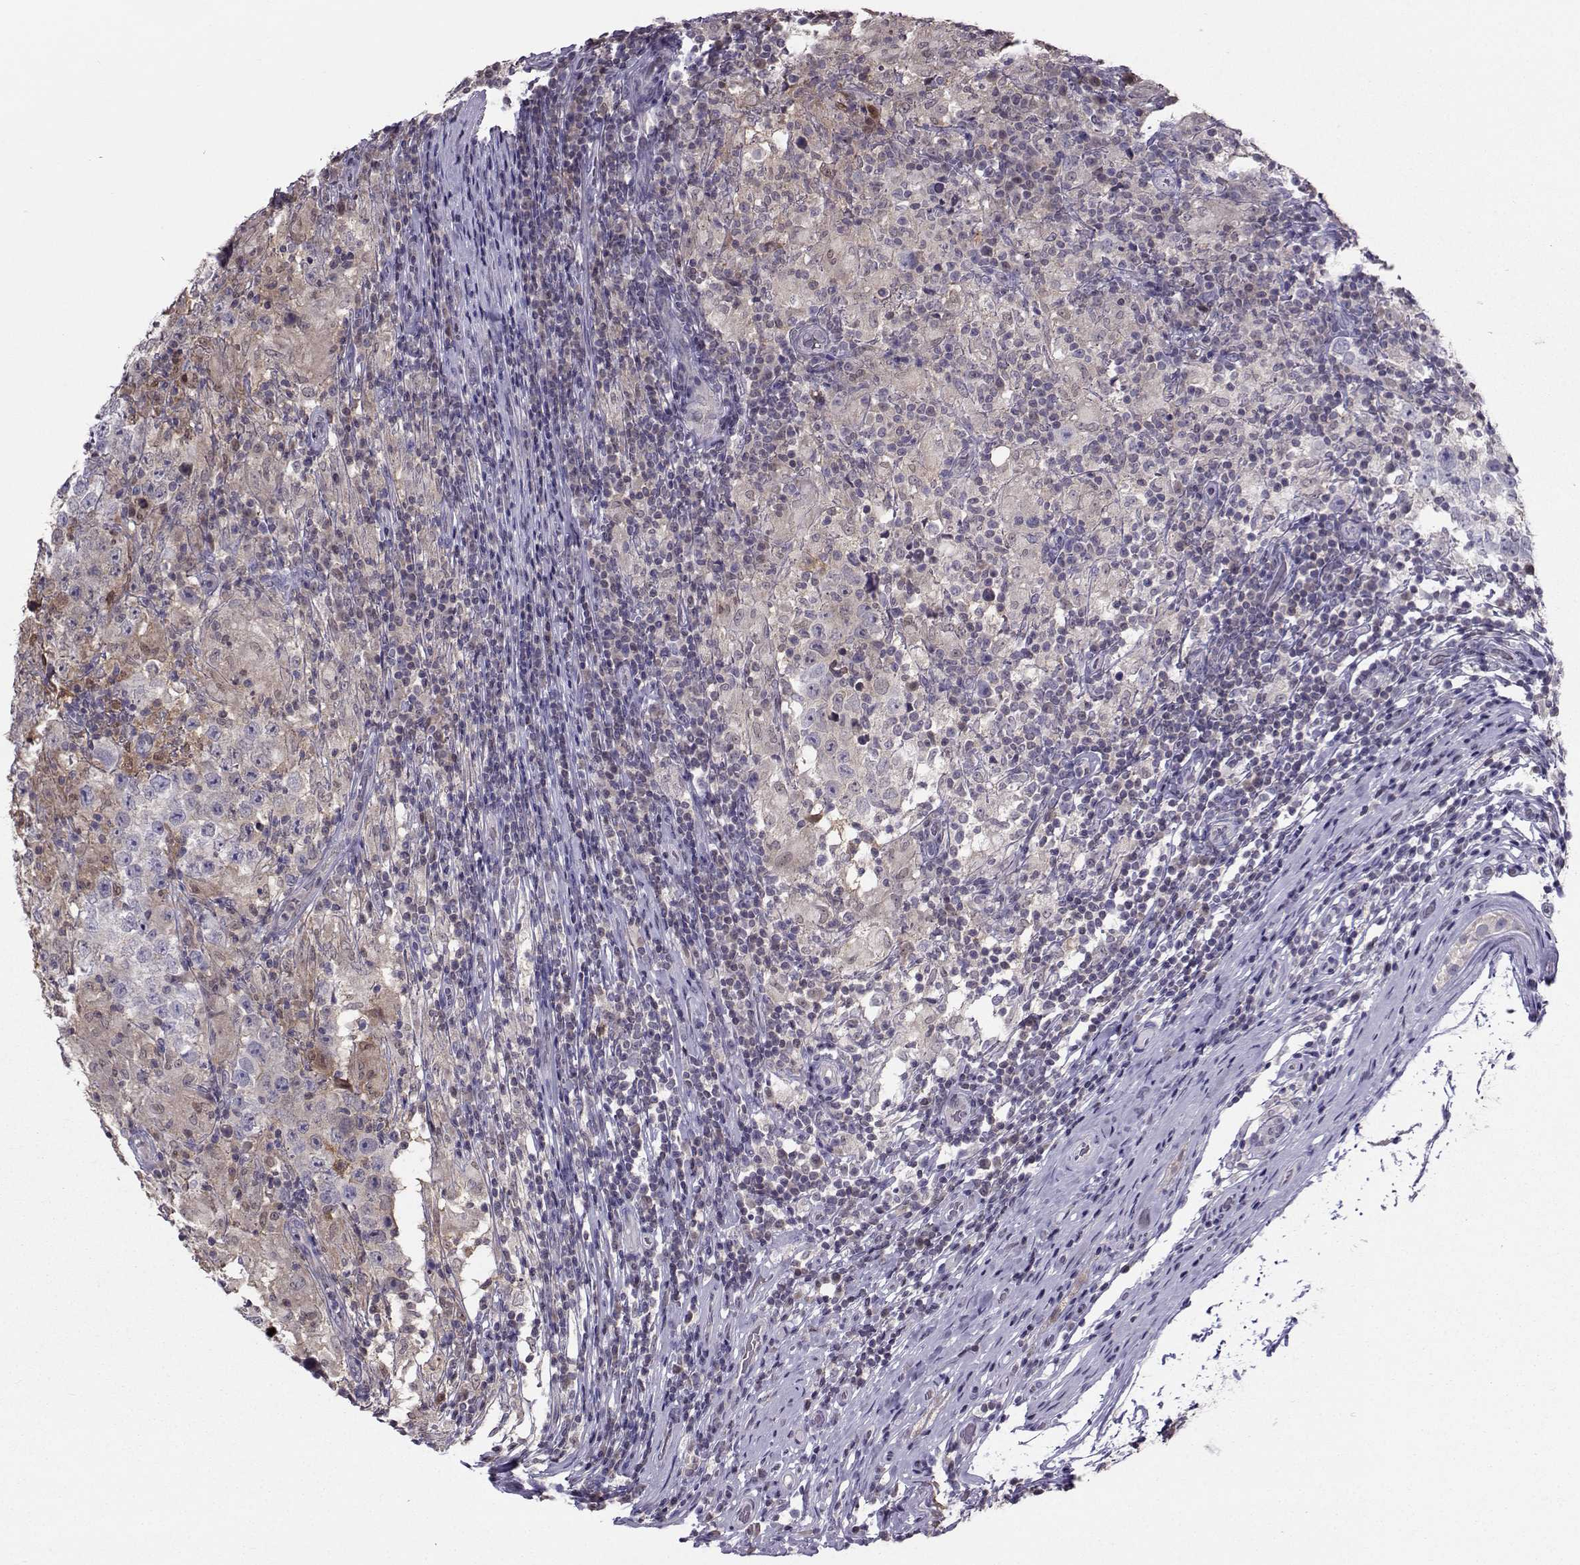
{"staining": {"intensity": "weak", "quantity": "<25%", "location": "cytoplasmic/membranous"}, "tissue": "testis cancer", "cell_type": "Tumor cells", "image_type": "cancer", "snomed": [{"axis": "morphology", "description": "Seminoma, NOS"}, {"axis": "morphology", "description": "Carcinoma, Embryonal, NOS"}, {"axis": "topography", "description": "Testis"}], "caption": "Immunohistochemistry (IHC) of human testis cancer (seminoma) reveals no expression in tumor cells.", "gene": "PGK1", "patient": {"sex": "male", "age": 41}}